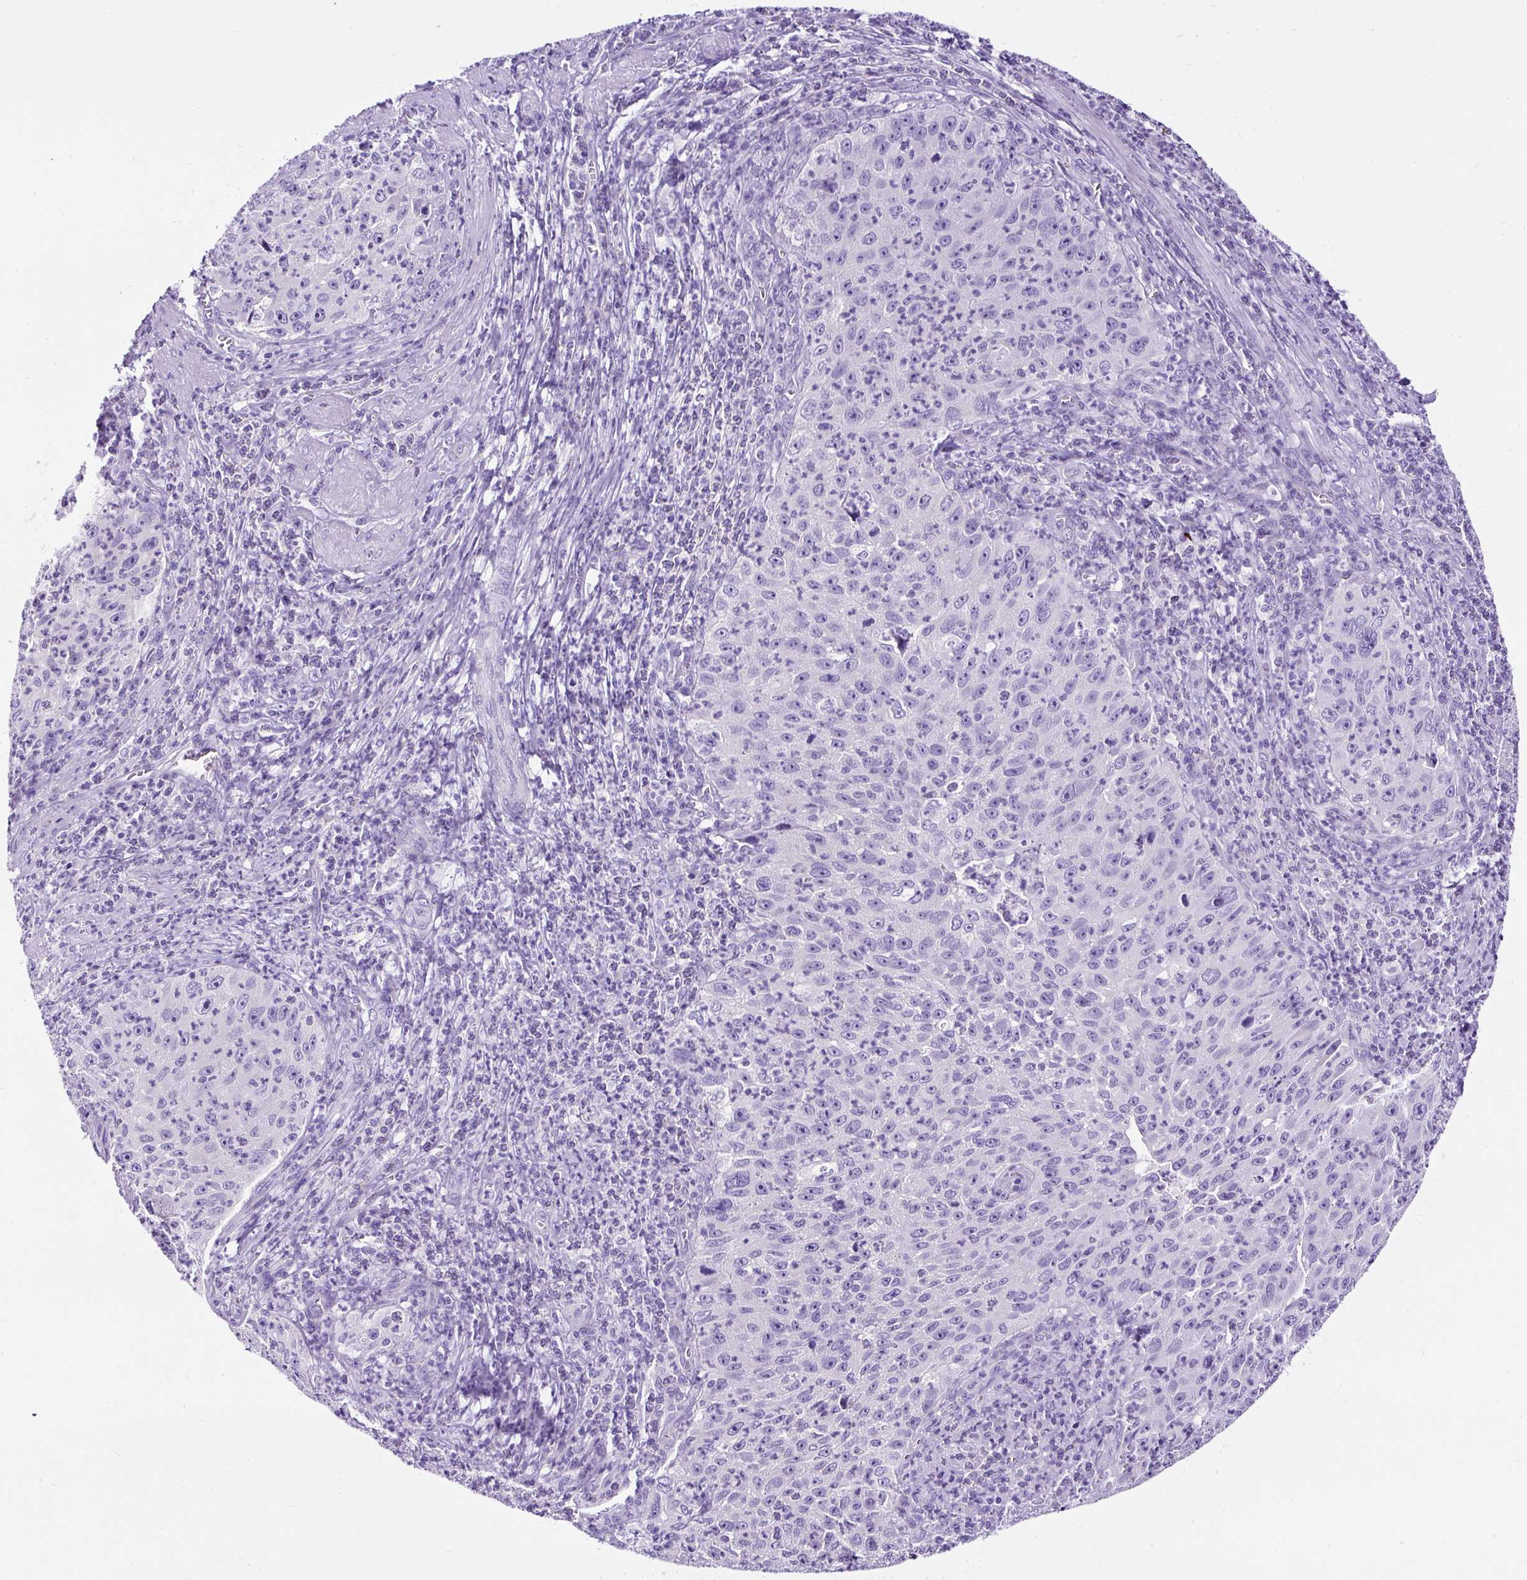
{"staining": {"intensity": "negative", "quantity": "none", "location": "none"}, "tissue": "cervical cancer", "cell_type": "Tumor cells", "image_type": "cancer", "snomed": [{"axis": "morphology", "description": "Squamous cell carcinoma, NOS"}, {"axis": "topography", "description": "Cervix"}], "caption": "This is a histopathology image of immunohistochemistry staining of cervical cancer (squamous cell carcinoma), which shows no expression in tumor cells.", "gene": "STOX2", "patient": {"sex": "female", "age": 30}}